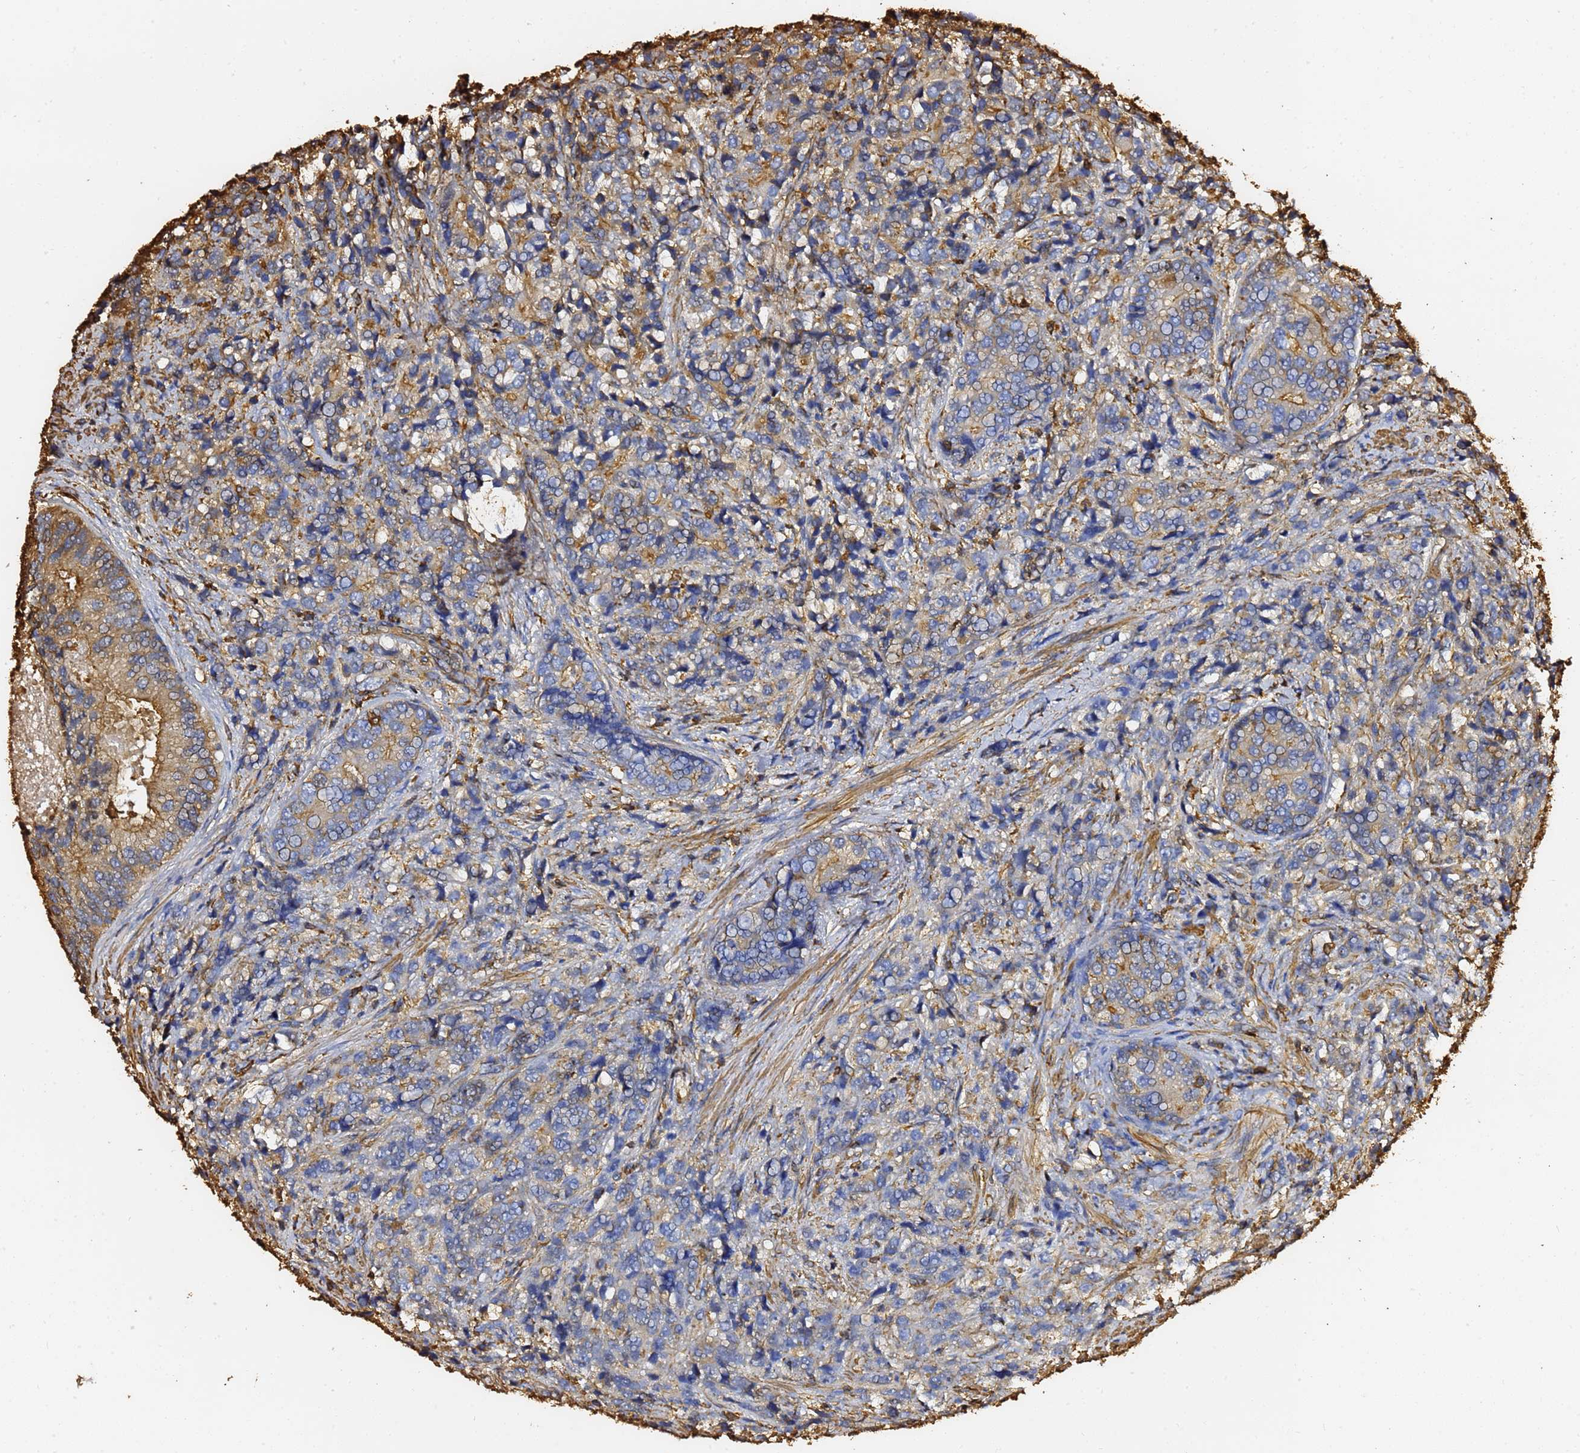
{"staining": {"intensity": "moderate", "quantity": "25%-75%", "location": "cytoplasmic/membranous"}, "tissue": "prostate cancer", "cell_type": "Tumor cells", "image_type": "cancer", "snomed": [{"axis": "morphology", "description": "Adenocarcinoma, High grade"}, {"axis": "topography", "description": "Prostate"}], "caption": "Immunohistochemical staining of human adenocarcinoma (high-grade) (prostate) demonstrates medium levels of moderate cytoplasmic/membranous protein staining in approximately 25%-75% of tumor cells.", "gene": "ACTB", "patient": {"sex": "male", "age": 62}}